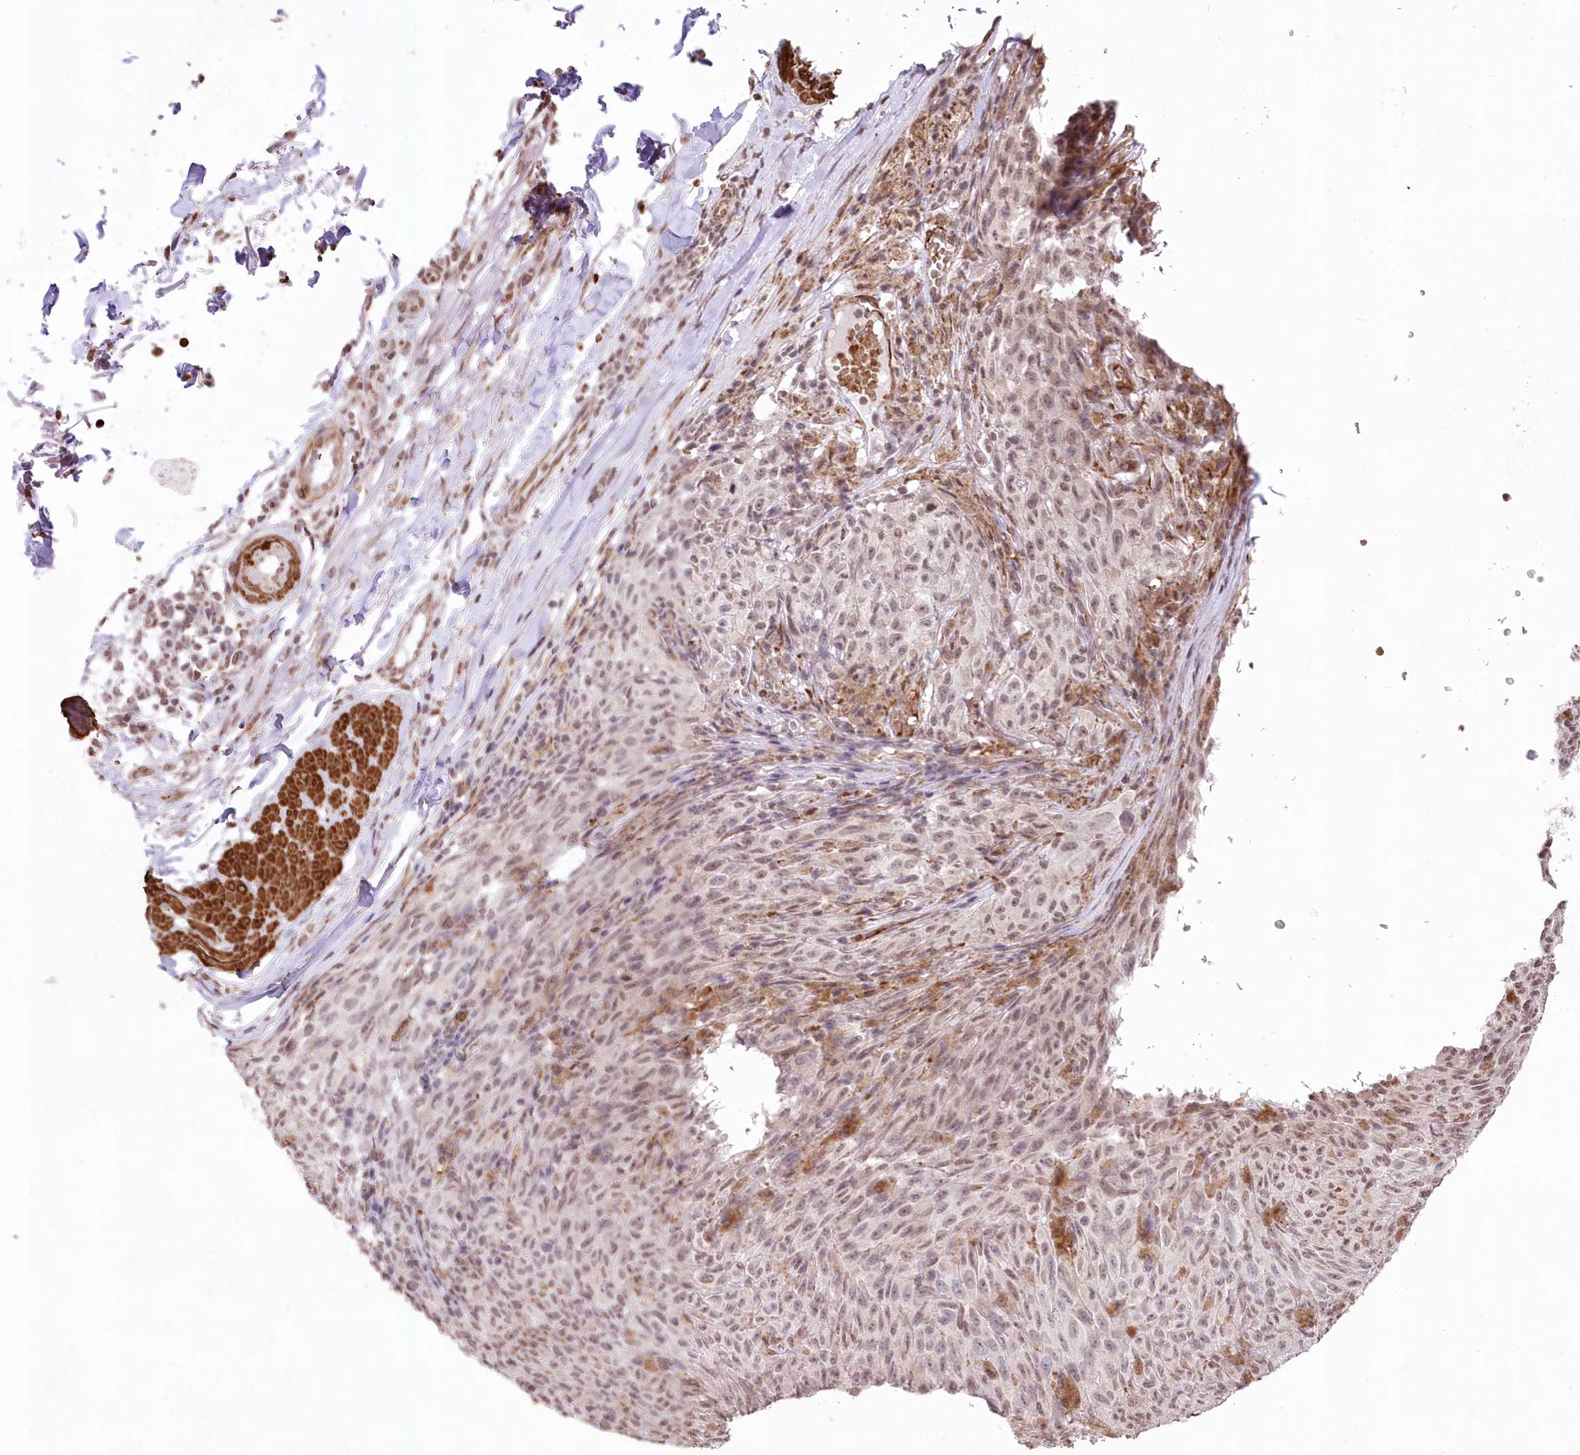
{"staining": {"intensity": "negative", "quantity": "none", "location": "none"}, "tissue": "melanoma", "cell_type": "Tumor cells", "image_type": "cancer", "snomed": [{"axis": "morphology", "description": "Malignant melanoma, NOS"}, {"axis": "topography", "description": "Skin"}], "caption": "Immunohistochemical staining of malignant melanoma exhibits no significant expression in tumor cells.", "gene": "RBM27", "patient": {"sex": "female", "age": 82}}